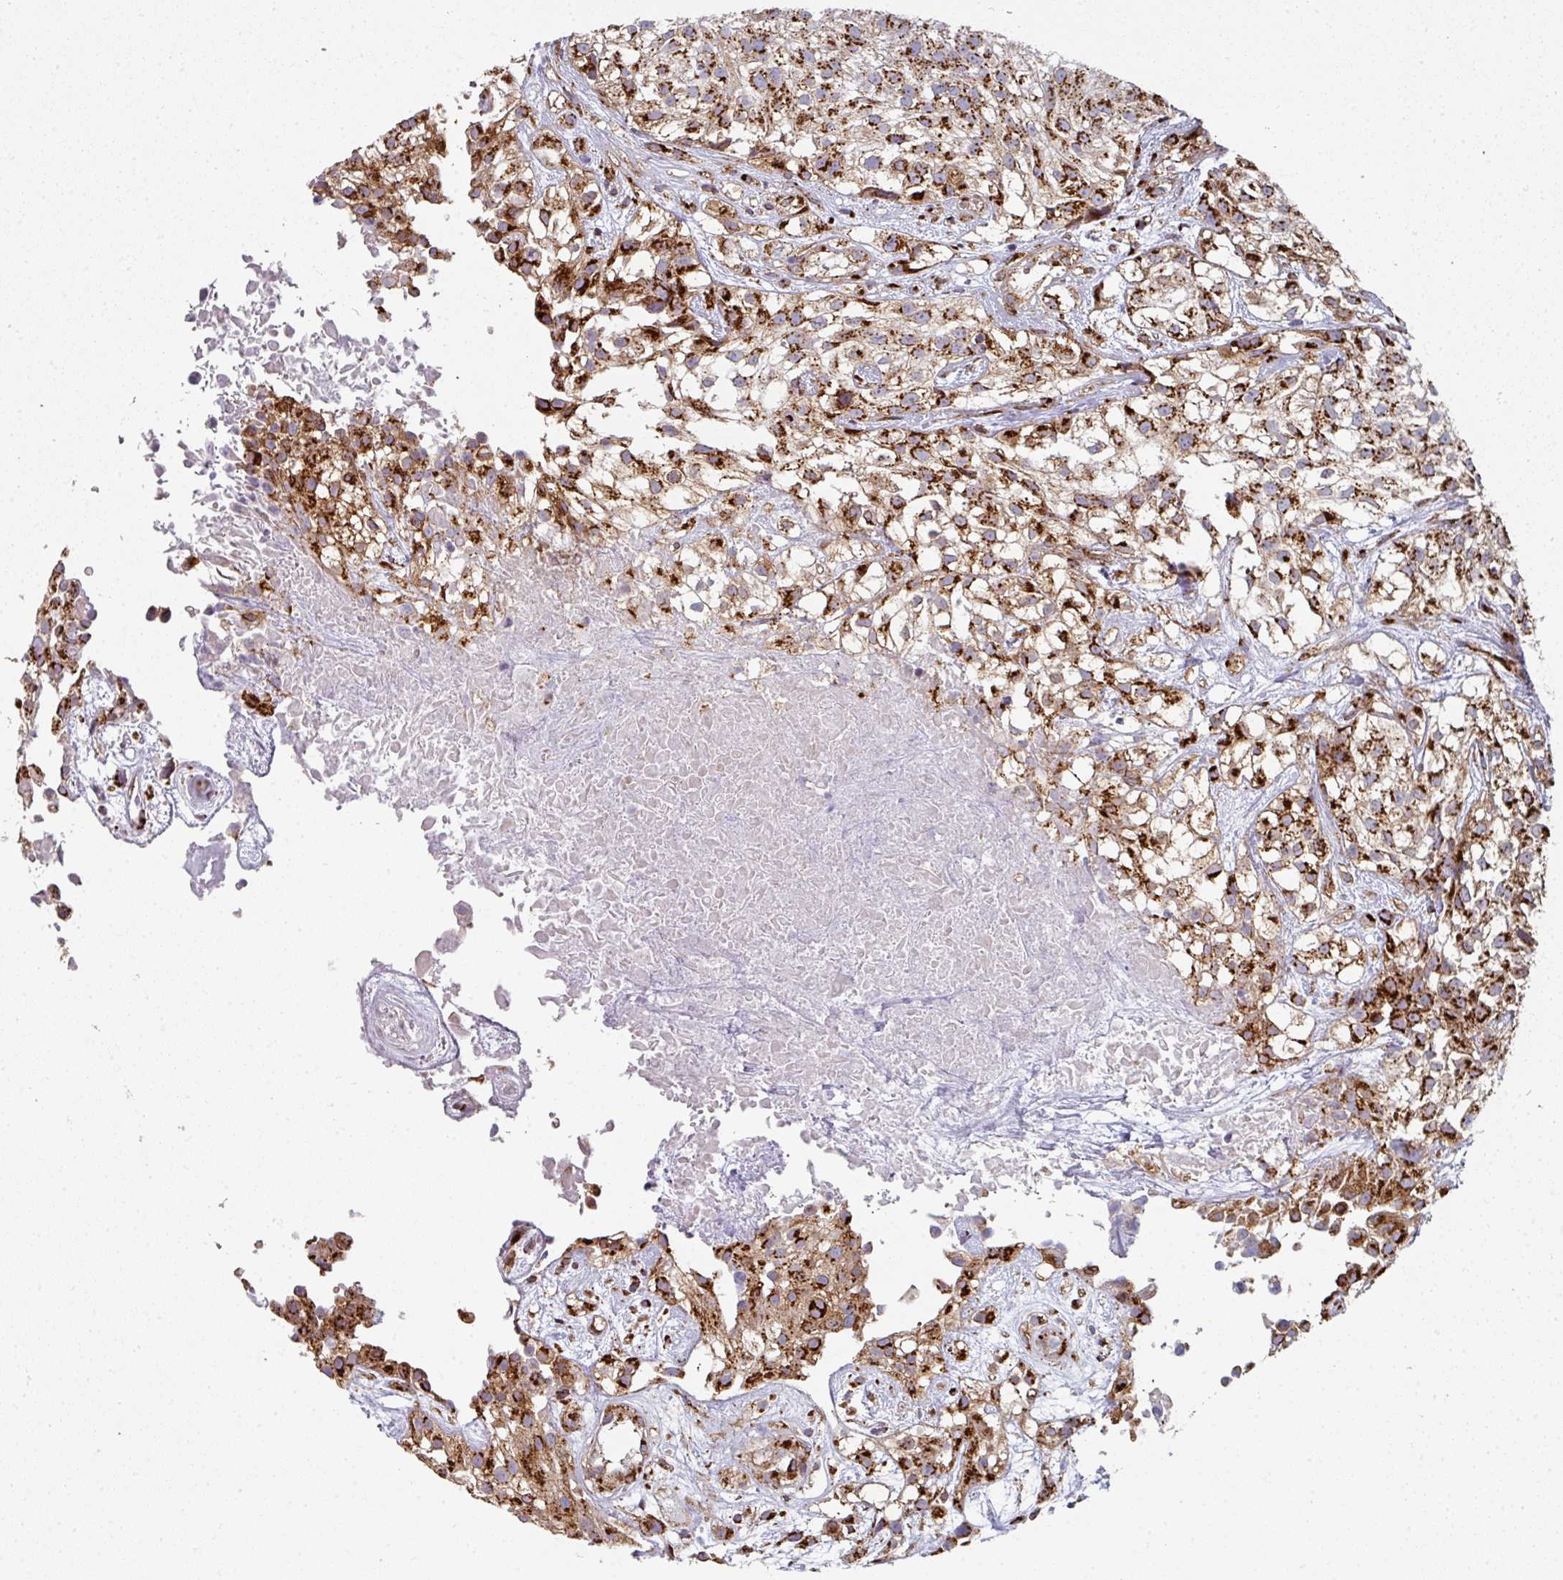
{"staining": {"intensity": "strong", "quantity": ">75%", "location": "cytoplasmic/membranous"}, "tissue": "urothelial cancer", "cell_type": "Tumor cells", "image_type": "cancer", "snomed": [{"axis": "morphology", "description": "Urothelial carcinoma, High grade"}, {"axis": "topography", "description": "Urinary bladder"}], "caption": "About >75% of tumor cells in human urothelial cancer display strong cytoplasmic/membranous protein positivity as visualized by brown immunohistochemical staining.", "gene": "CCDC85B", "patient": {"sex": "male", "age": 56}}